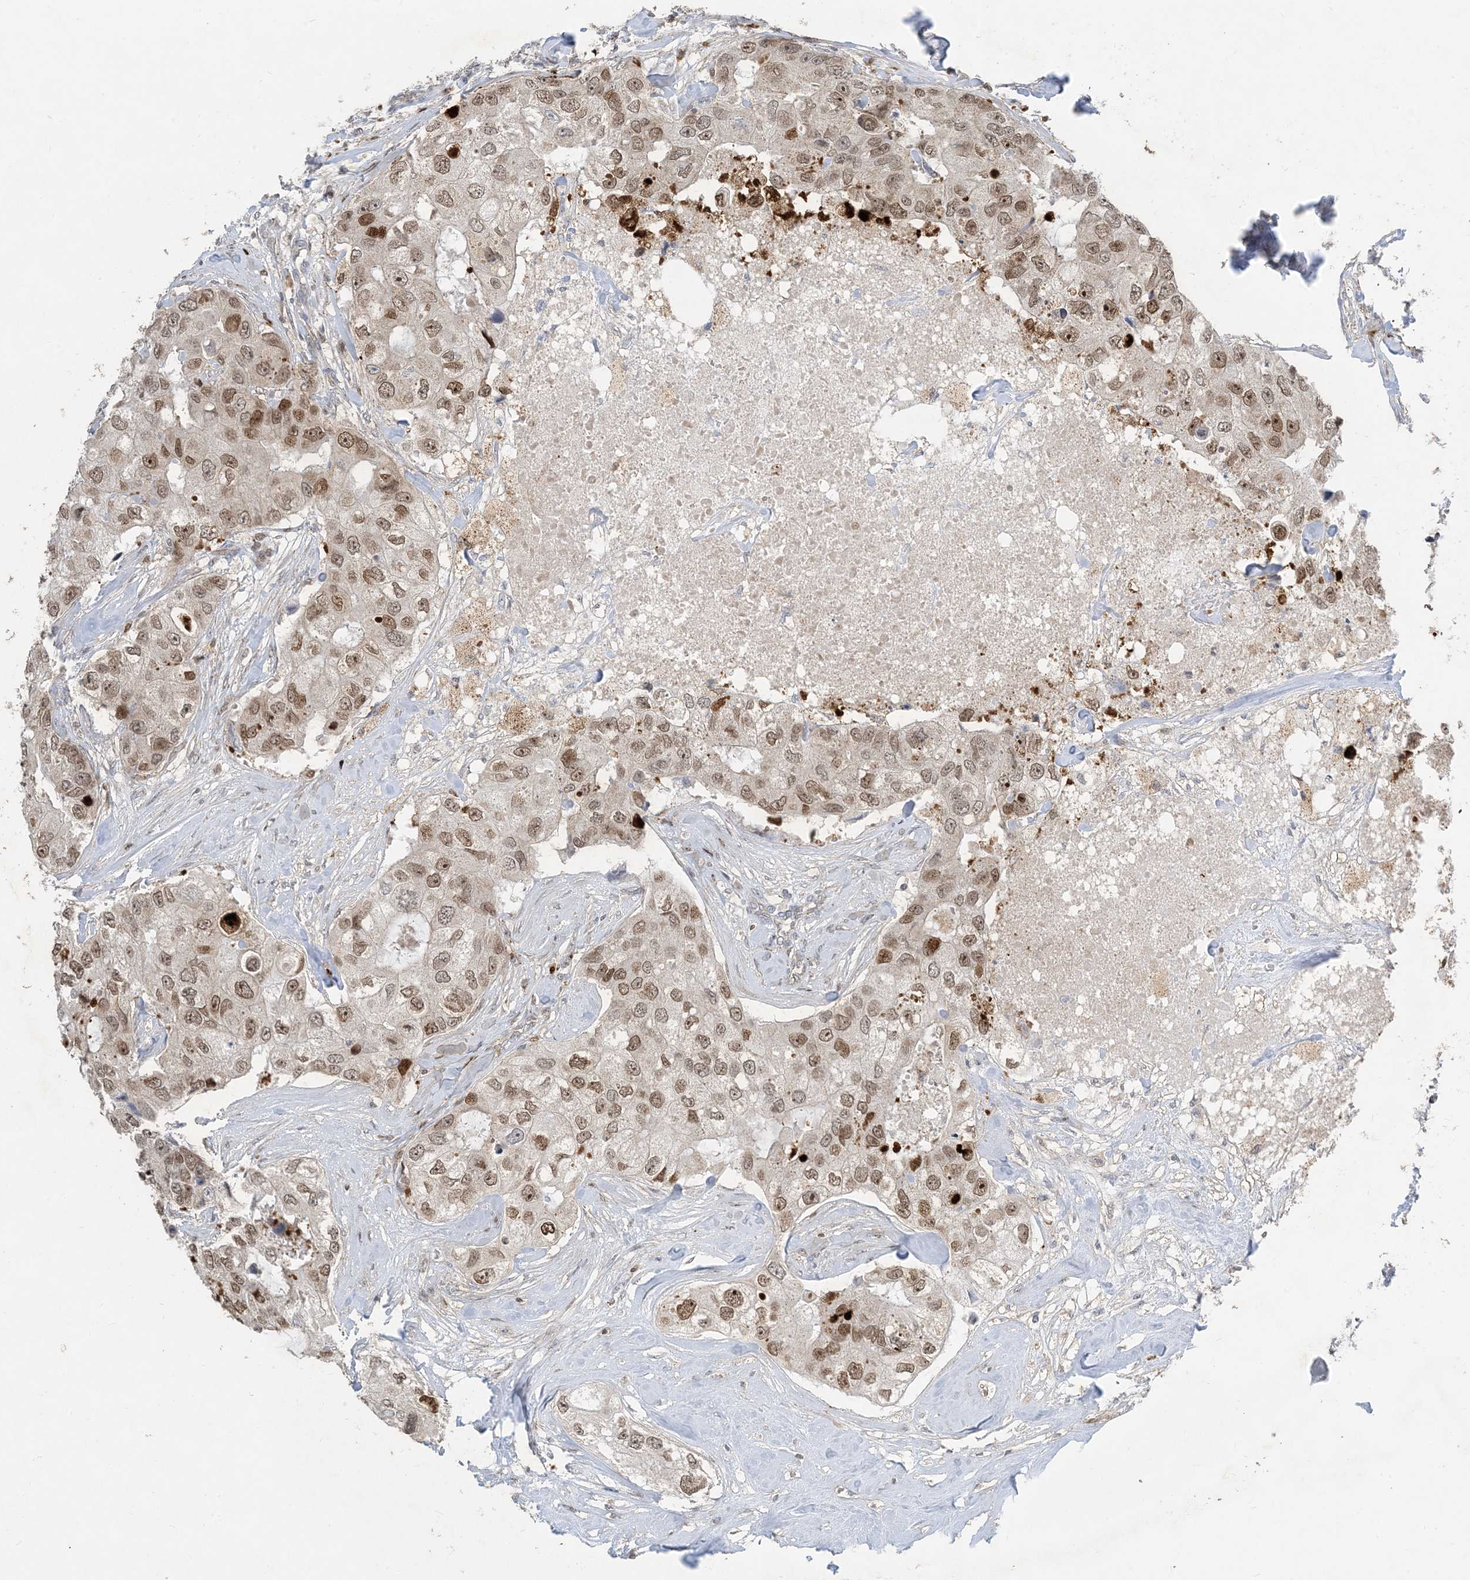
{"staining": {"intensity": "moderate", "quantity": ">75%", "location": "nuclear"}, "tissue": "breast cancer", "cell_type": "Tumor cells", "image_type": "cancer", "snomed": [{"axis": "morphology", "description": "Duct carcinoma"}, {"axis": "topography", "description": "Breast"}], "caption": "Protein staining demonstrates moderate nuclear expression in about >75% of tumor cells in breast cancer. Using DAB (brown) and hematoxylin (blue) stains, captured at high magnification using brightfield microscopy.", "gene": "SLC25A53", "patient": {"sex": "female", "age": 62}}